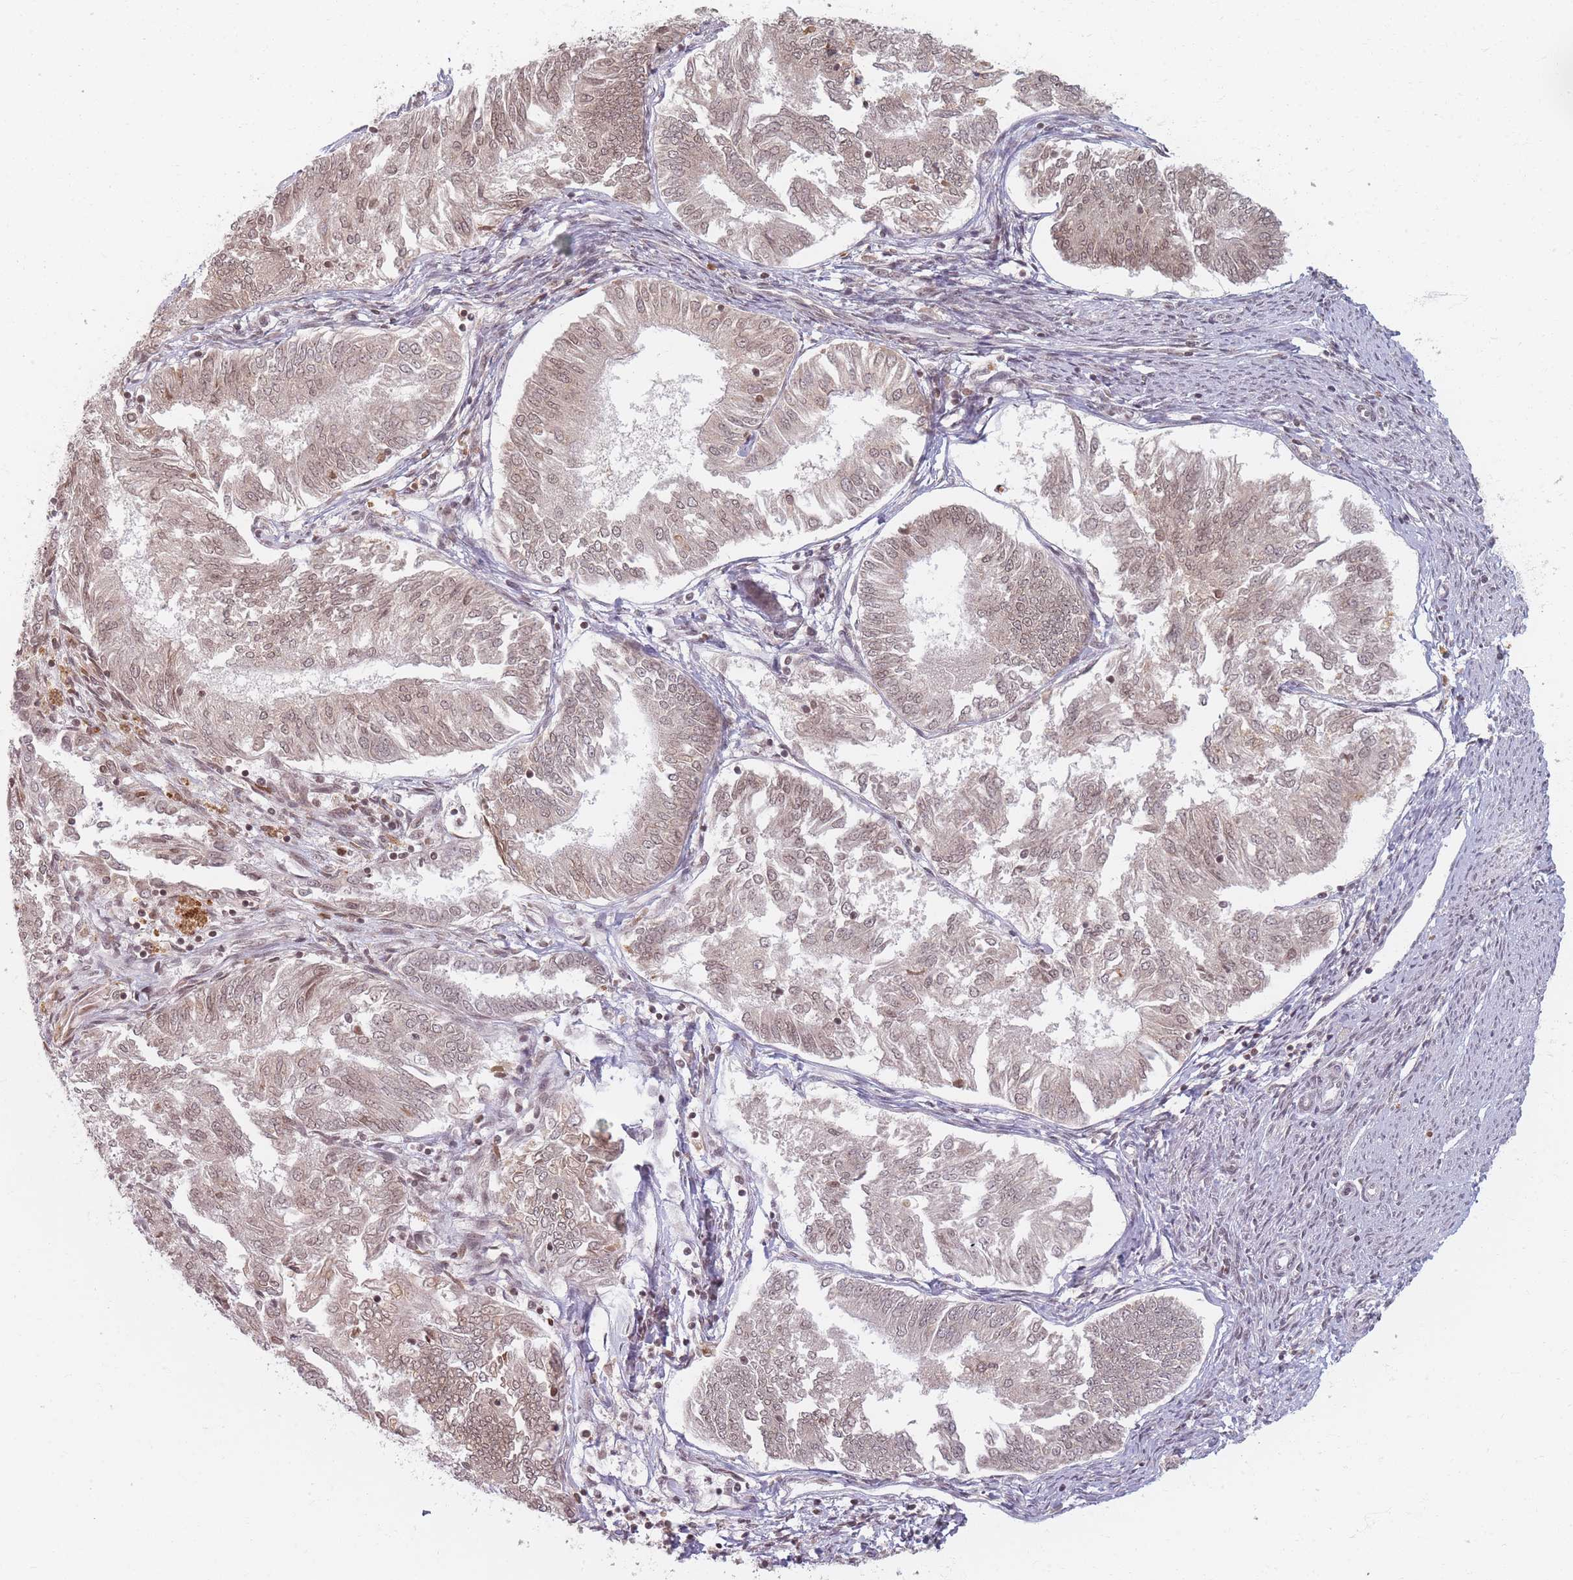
{"staining": {"intensity": "weak", "quantity": ">75%", "location": "cytoplasmic/membranous,nuclear"}, "tissue": "endometrial cancer", "cell_type": "Tumor cells", "image_type": "cancer", "snomed": [{"axis": "morphology", "description": "Adenocarcinoma, NOS"}, {"axis": "topography", "description": "Endometrium"}], "caption": "About >75% of tumor cells in endometrial cancer (adenocarcinoma) show weak cytoplasmic/membranous and nuclear protein staining as visualized by brown immunohistochemical staining.", "gene": "SPATA45", "patient": {"sex": "female", "age": 58}}